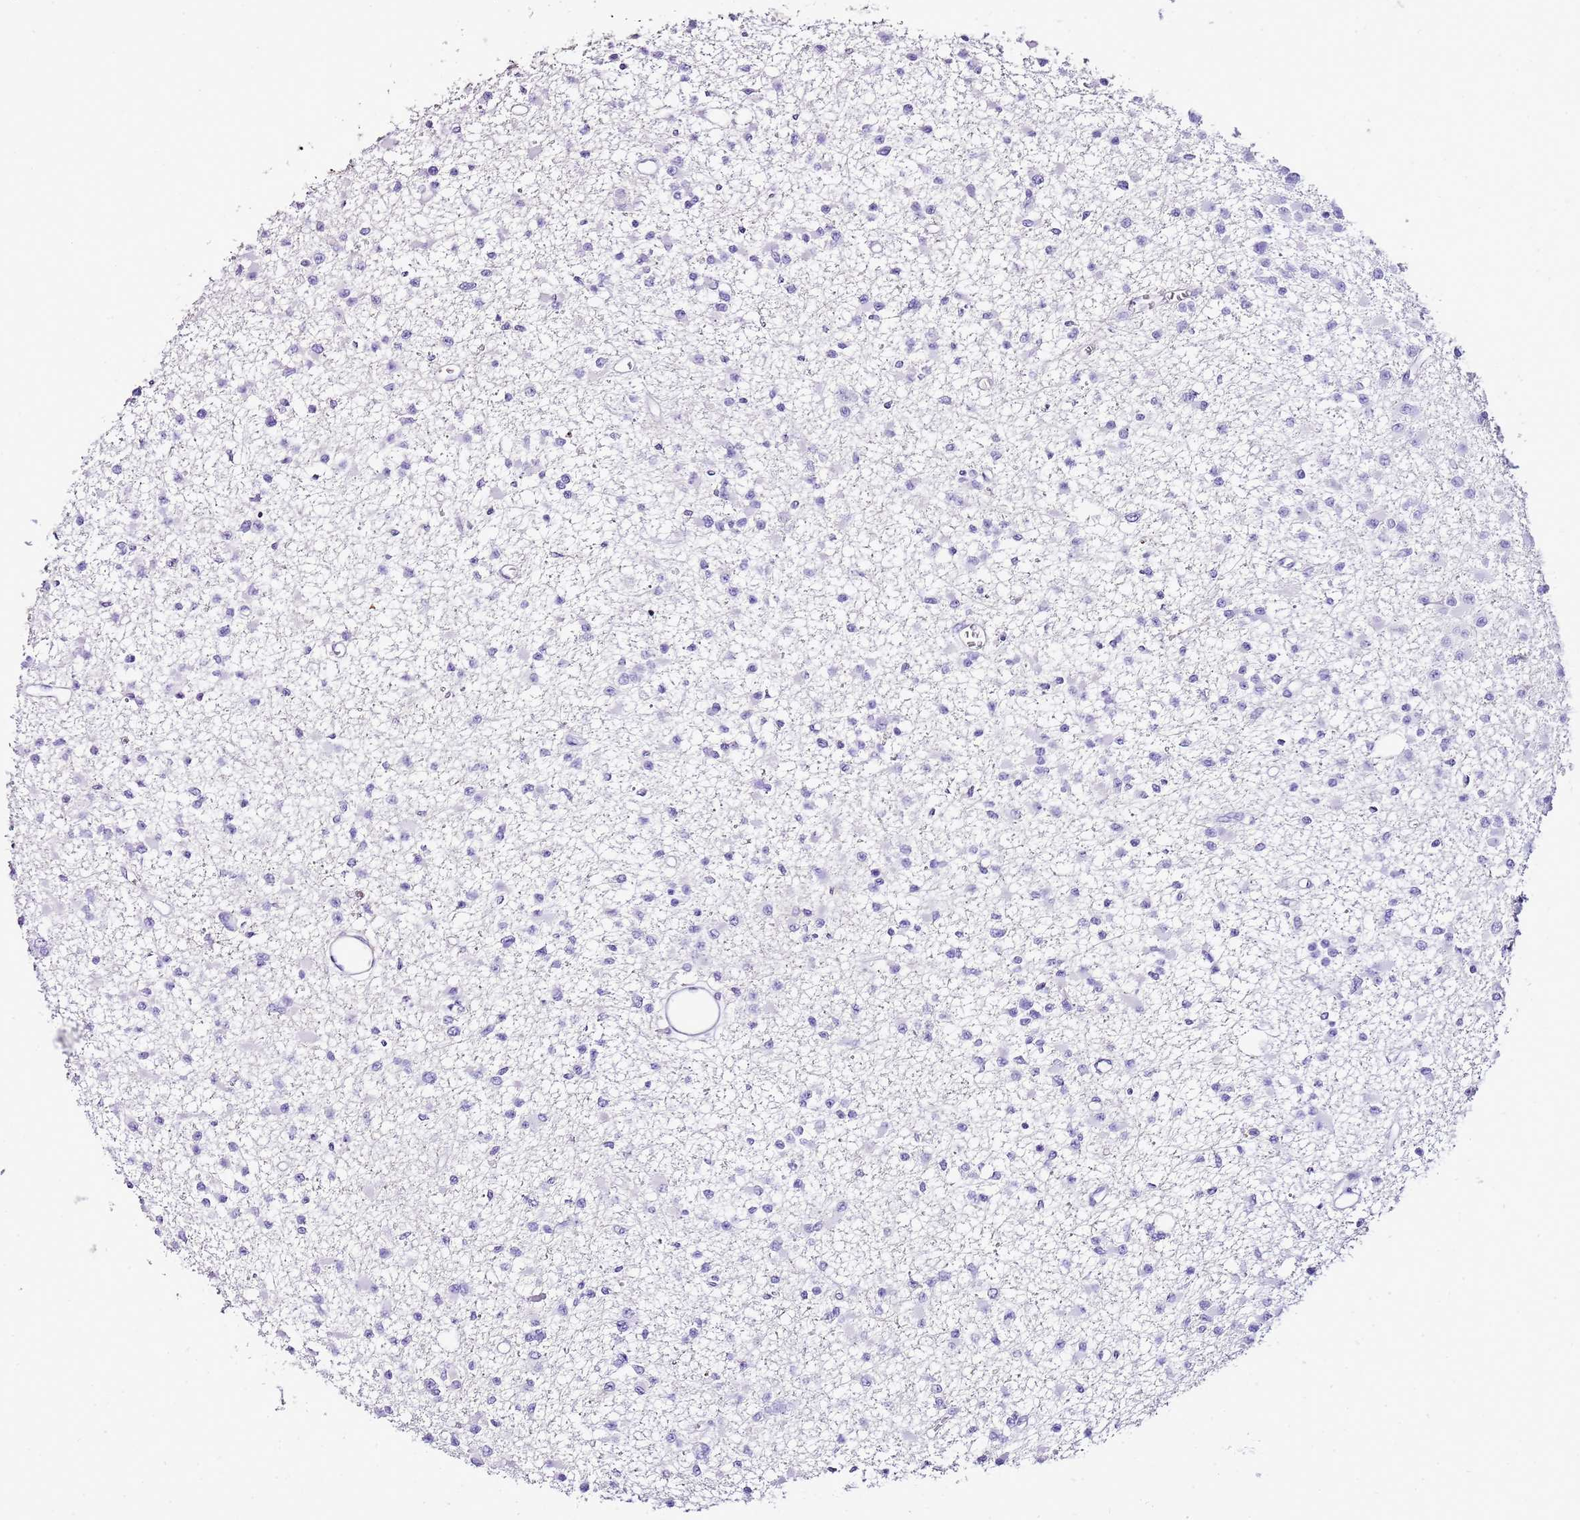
{"staining": {"intensity": "negative", "quantity": "none", "location": "none"}, "tissue": "glioma", "cell_type": "Tumor cells", "image_type": "cancer", "snomed": [{"axis": "morphology", "description": "Glioma, malignant, Low grade"}, {"axis": "topography", "description": "Brain"}], "caption": "IHC of human glioma demonstrates no staining in tumor cells. (Stains: DAB immunohistochemistry (IHC) with hematoxylin counter stain, Microscopy: brightfield microscopy at high magnification).", "gene": "ALDH3A1", "patient": {"sex": "female", "age": 22}}